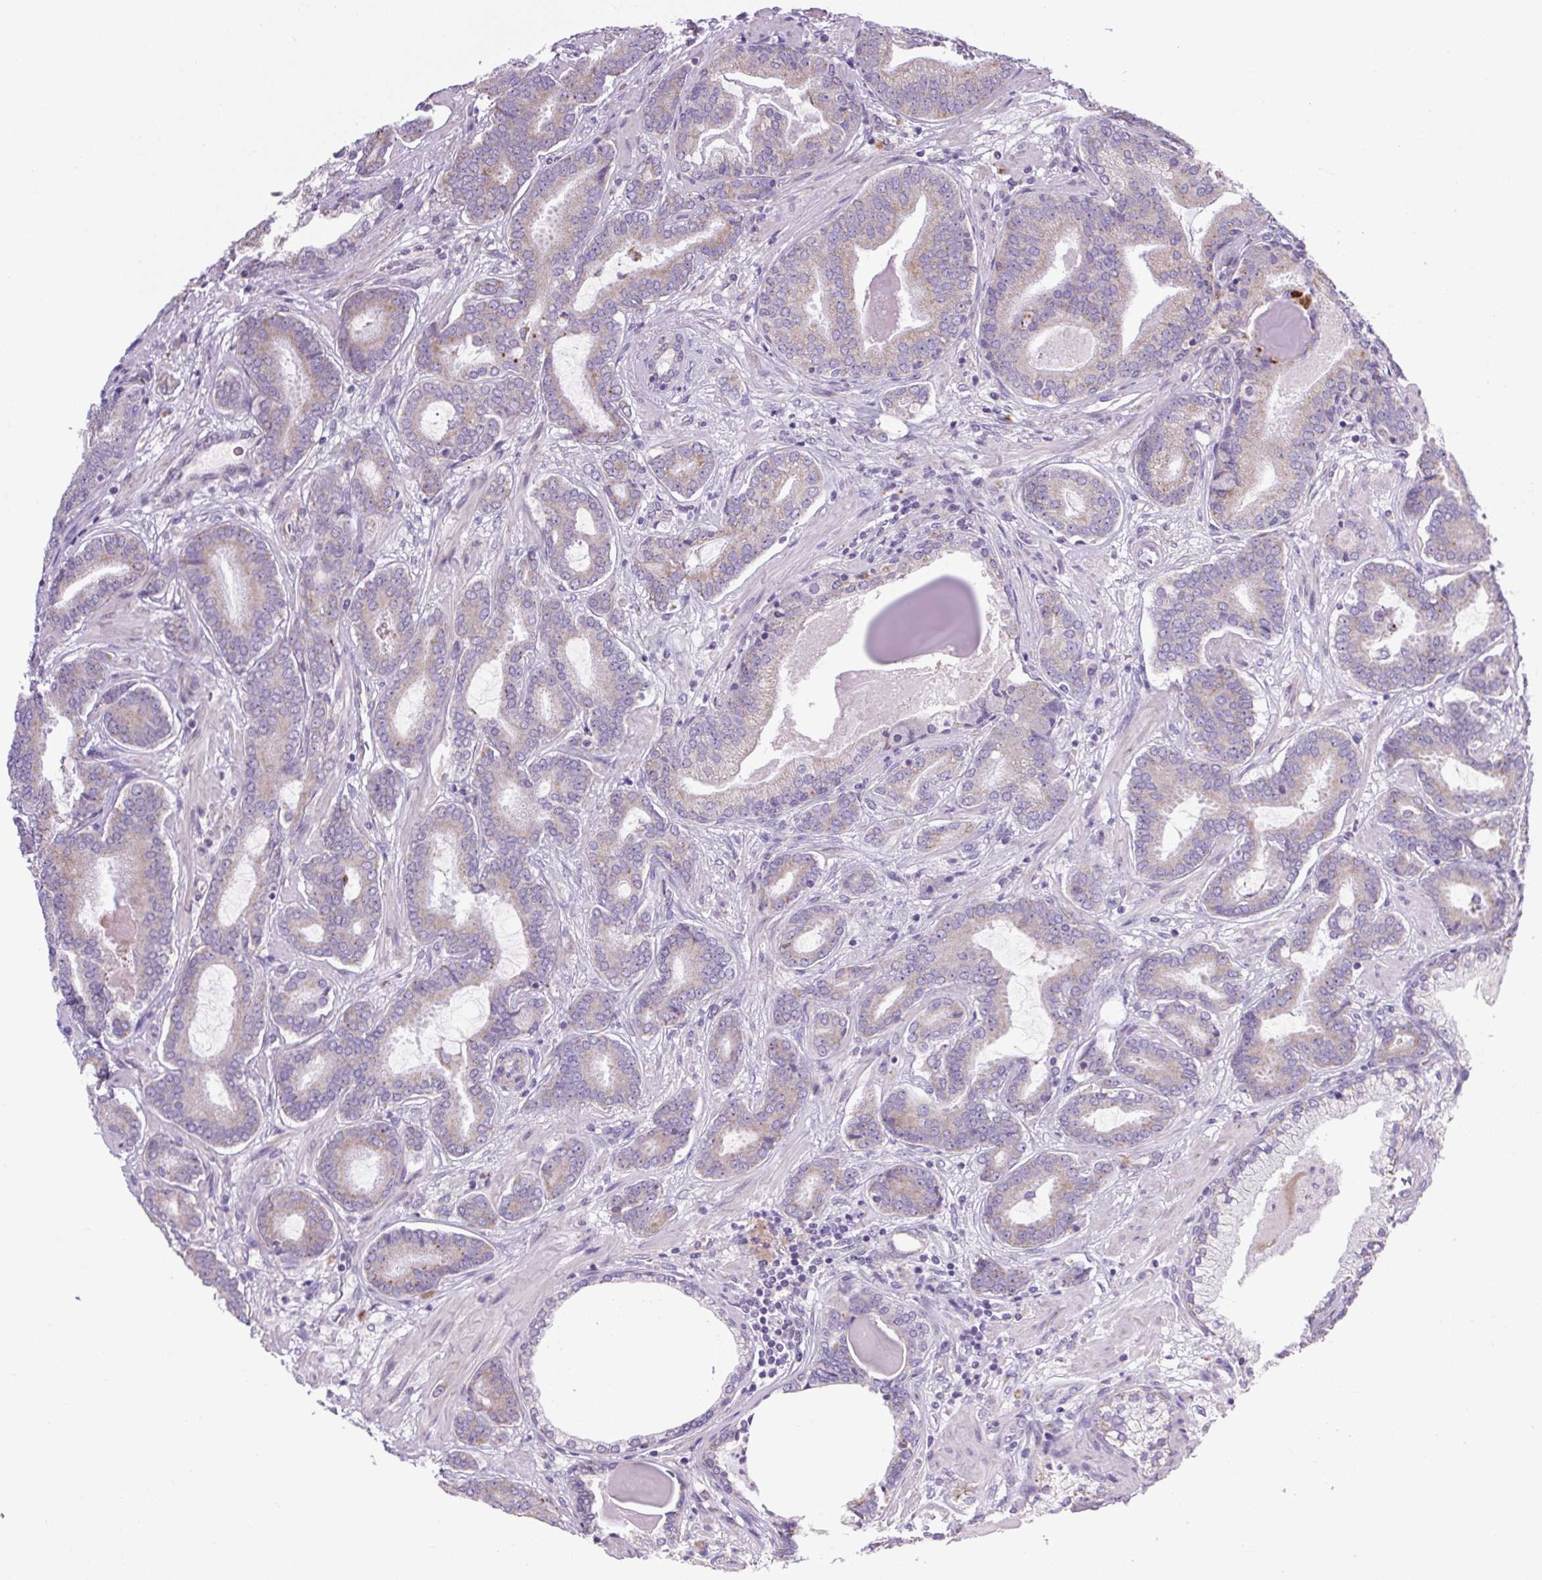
{"staining": {"intensity": "weak", "quantity": "<25%", "location": "cytoplasmic/membranous"}, "tissue": "prostate cancer", "cell_type": "Tumor cells", "image_type": "cancer", "snomed": [{"axis": "morphology", "description": "Adenocarcinoma, Low grade"}, {"axis": "topography", "description": "Prostate and seminal vesicle, NOS"}], "caption": "Immunohistochemical staining of human prostate cancer (low-grade adenocarcinoma) shows no significant positivity in tumor cells.", "gene": "RNASE10", "patient": {"sex": "male", "age": 61}}